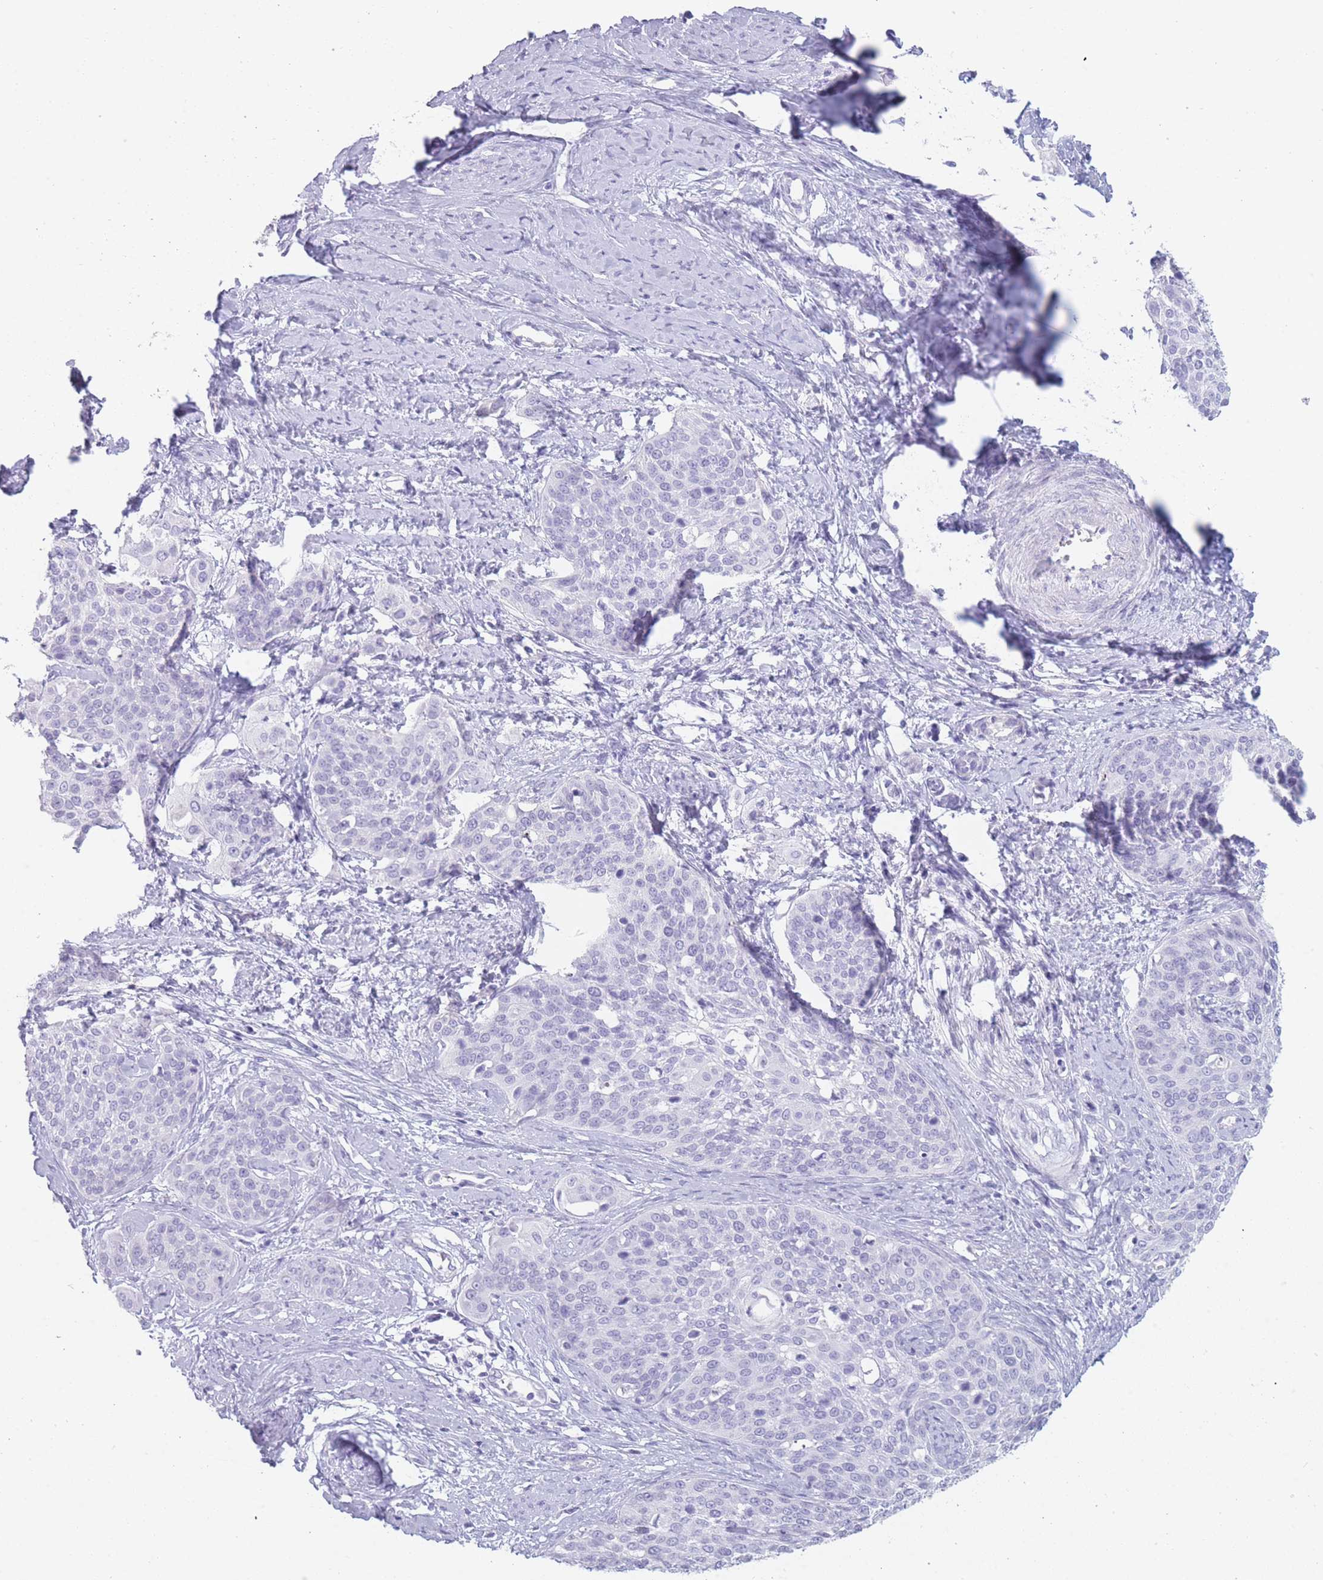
{"staining": {"intensity": "negative", "quantity": "none", "location": "none"}, "tissue": "cervical cancer", "cell_type": "Tumor cells", "image_type": "cancer", "snomed": [{"axis": "morphology", "description": "Squamous cell carcinoma, NOS"}, {"axis": "topography", "description": "Cervix"}], "caption": "Tumor cells show no significant positivity in squamous cell carcinoma (cervical). Brightfield microscopy of IHC stained with DAB (brown) and hematoxylin (blue), captured at high magnification.", "gene": "GPR12", "patient": {"sex": "female", "age": 44}}